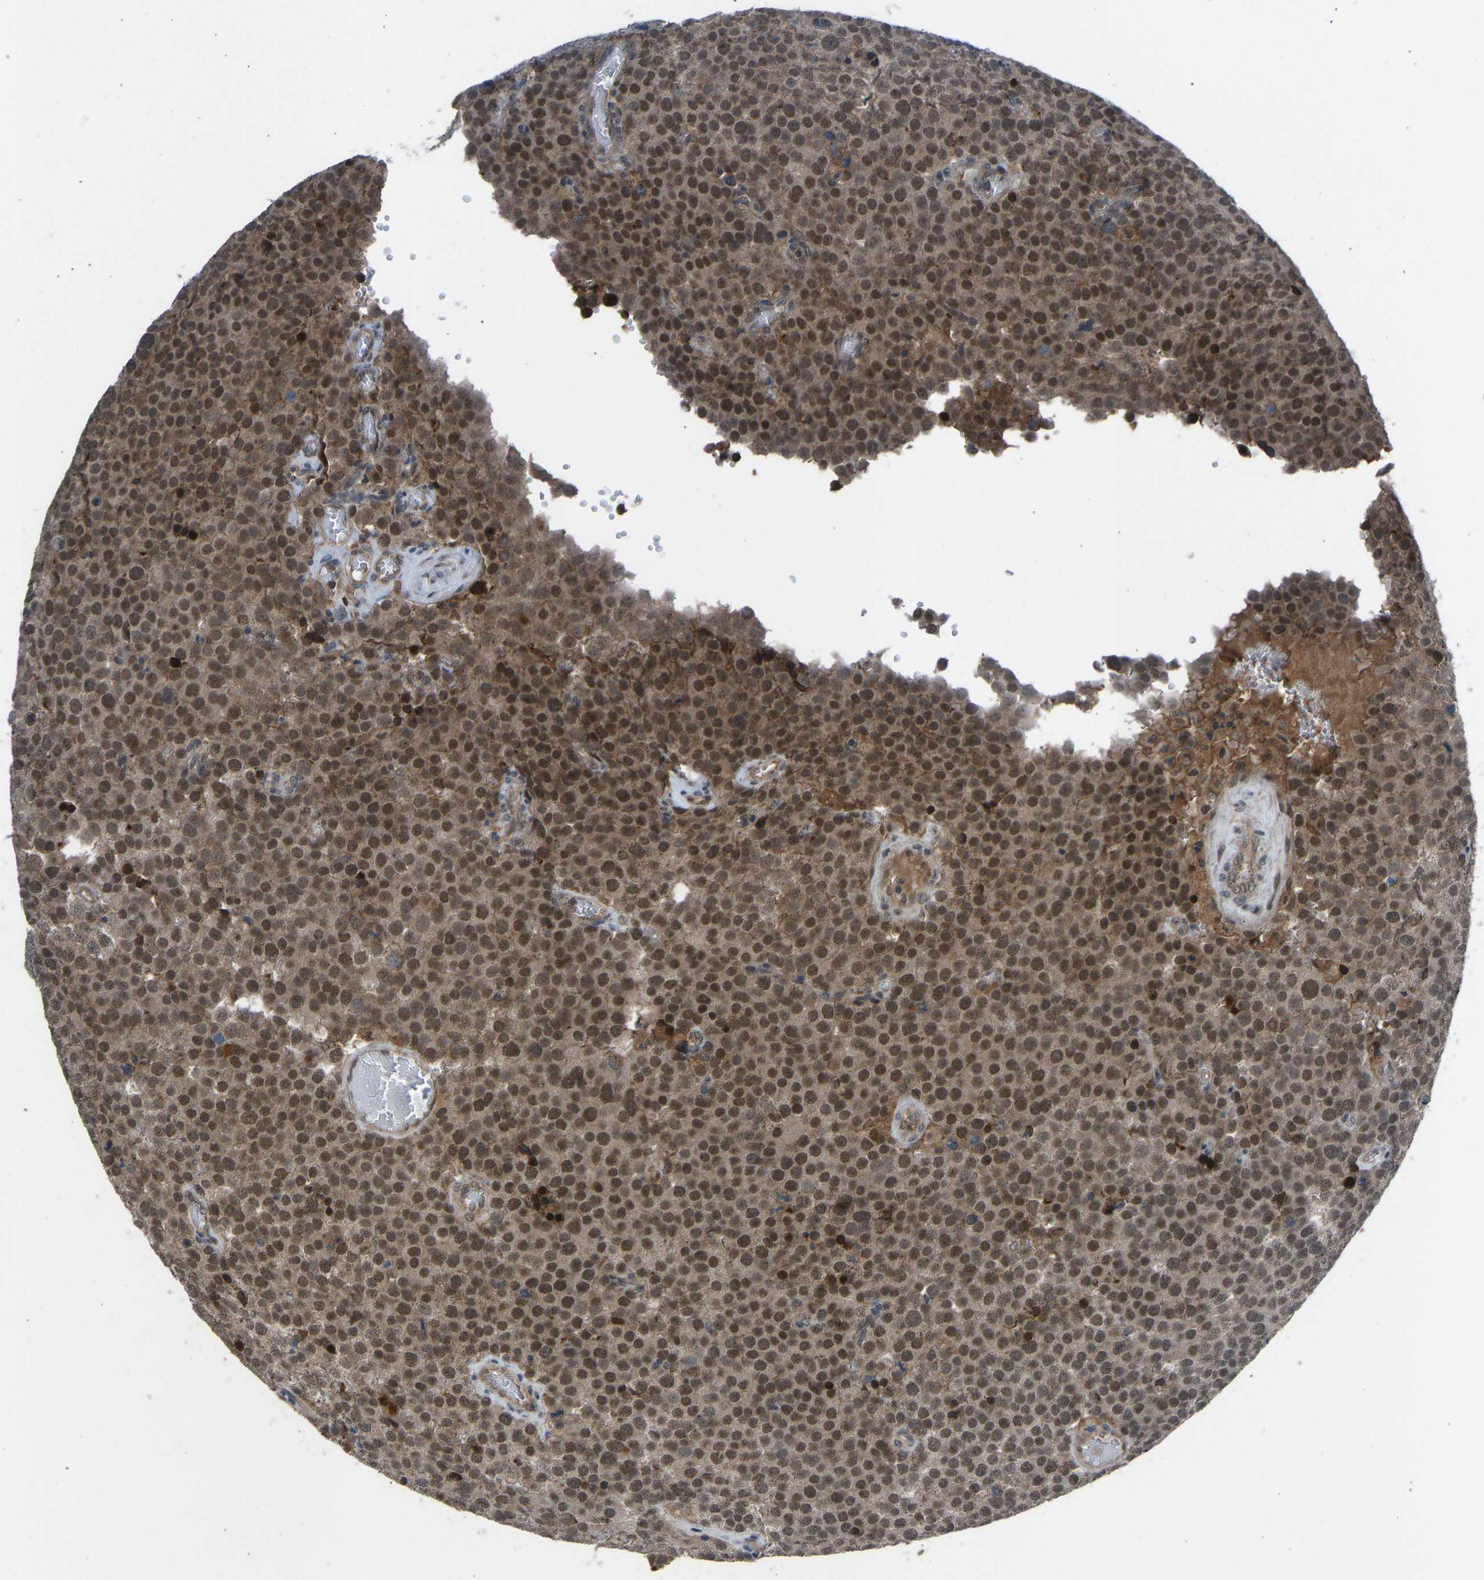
{"staining": {"intensity": "moderate", "quantity": ">75%", "location": "cytoplasmic/membranous,nuclear"}, "tissue": "testis cancer", "cell_type": "Tumor cells", "image_type": "cancer", "snomed": [{"axis": "morphology", "description": "Normal tissue, NOS"}, {"axis": "morphology", "description": "Seminoma, NOS"}, {"axis": "topography", "description": "Testis"}], "caption": "An immunohistochemistry histopathology image of neoplastic tissue is shown. Protein staining in brown highlights moderate cytoplasmic/membranous and nuclear positivity in testis cancer within tumor cells. (DAB (3,3'-diaminobenzidine) IHC with brightfield microscopy, high magnification).", "gene": "SLC43A1", "patient": {"sex": "male", "age": 71}}